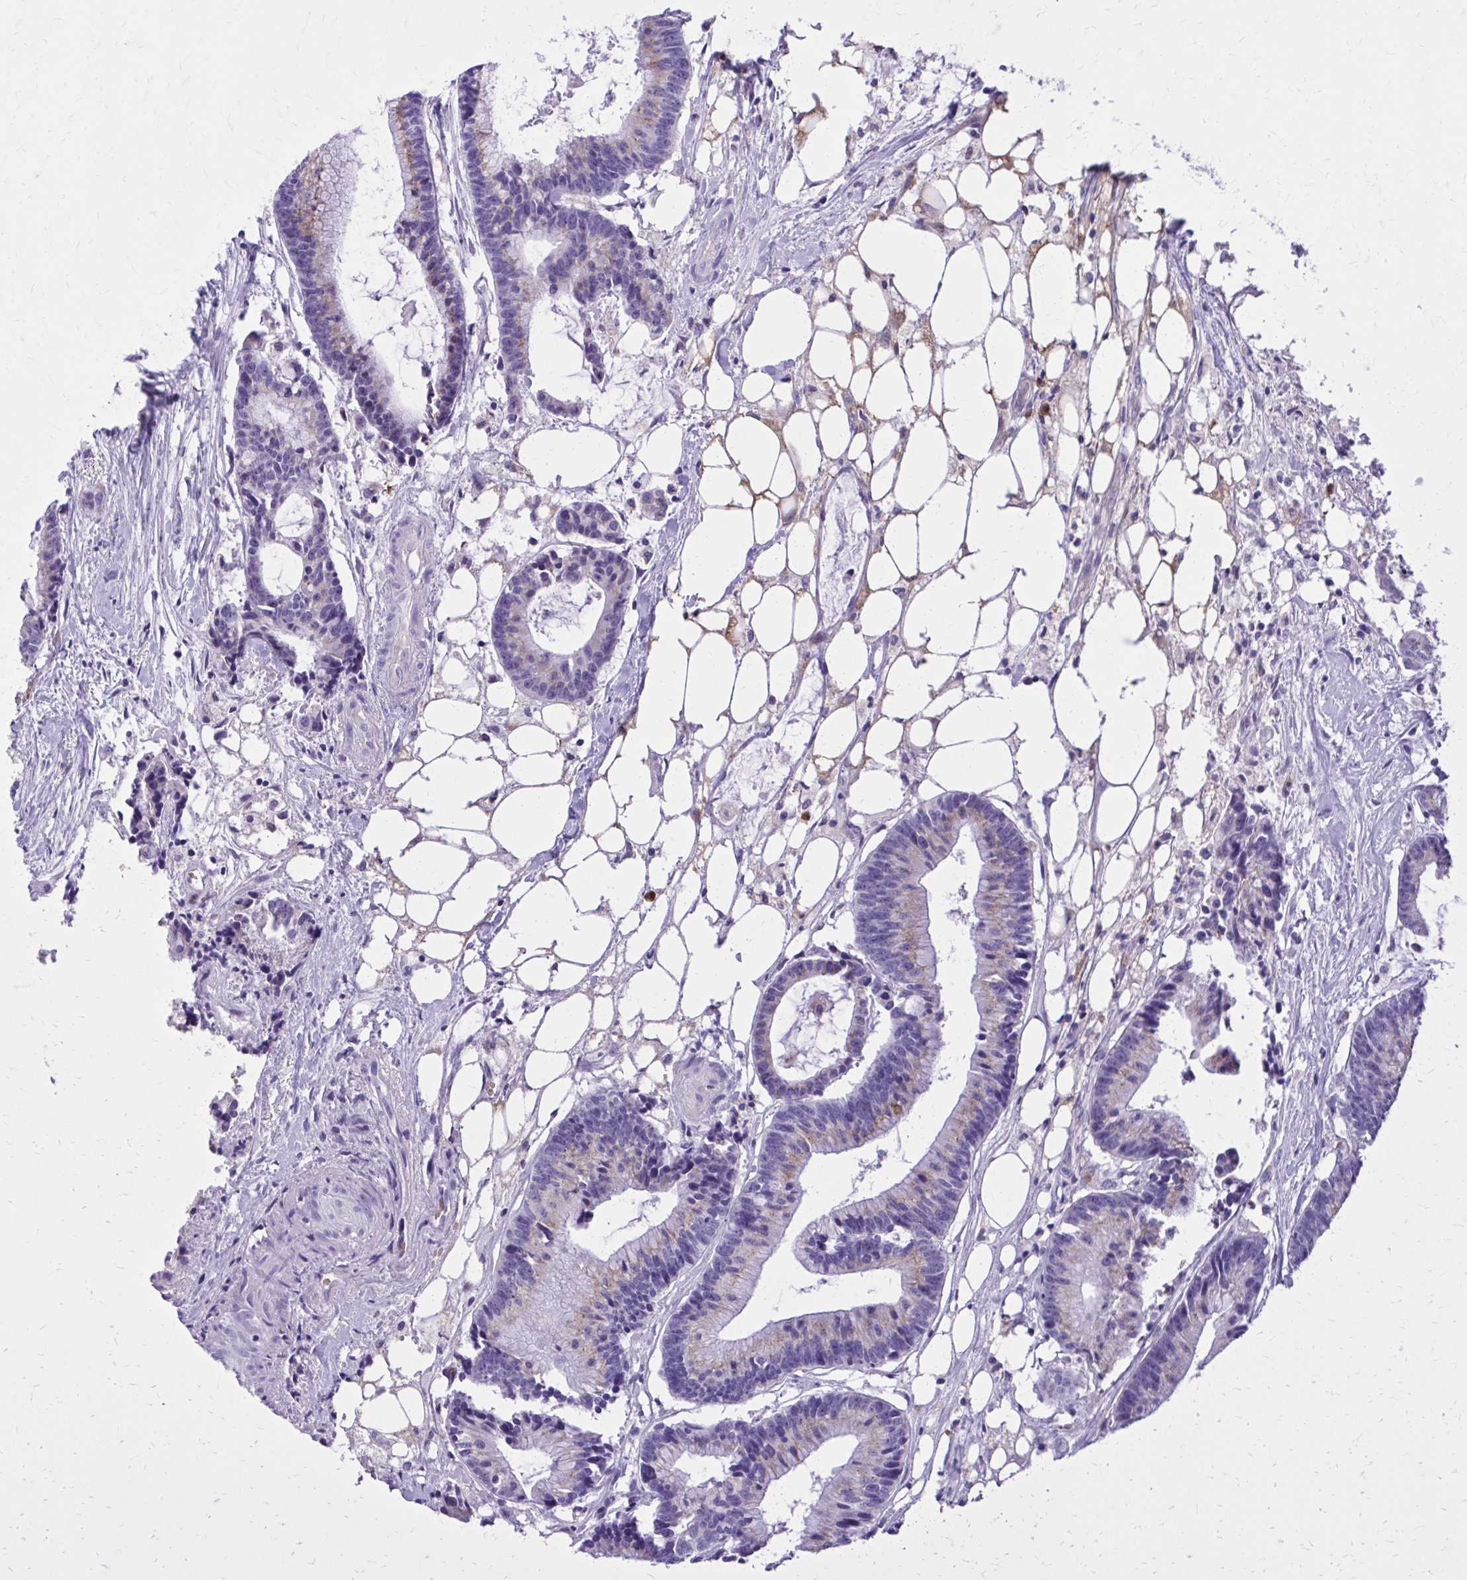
{"staining": {"intensity": "weak", "quantity": "25%-75%", "location": "cytoplasmic/membranous"}, "tissue": "colorectal cancer", "cell_type": "Tumor cells", "image_type": "cancer", "snomed": [{"axis": "morphology", "description": "Adenocarcinoma, NOS"}, {"axis": "topography", "description": "Colon"}], "caption": "Colorectal adenocarcinoma stained for a protein reveals weak cytoplasmic/membranous positivity in tumor cells.", "gene": "CAT", "patient": {"sex": "female", "age": 78}}